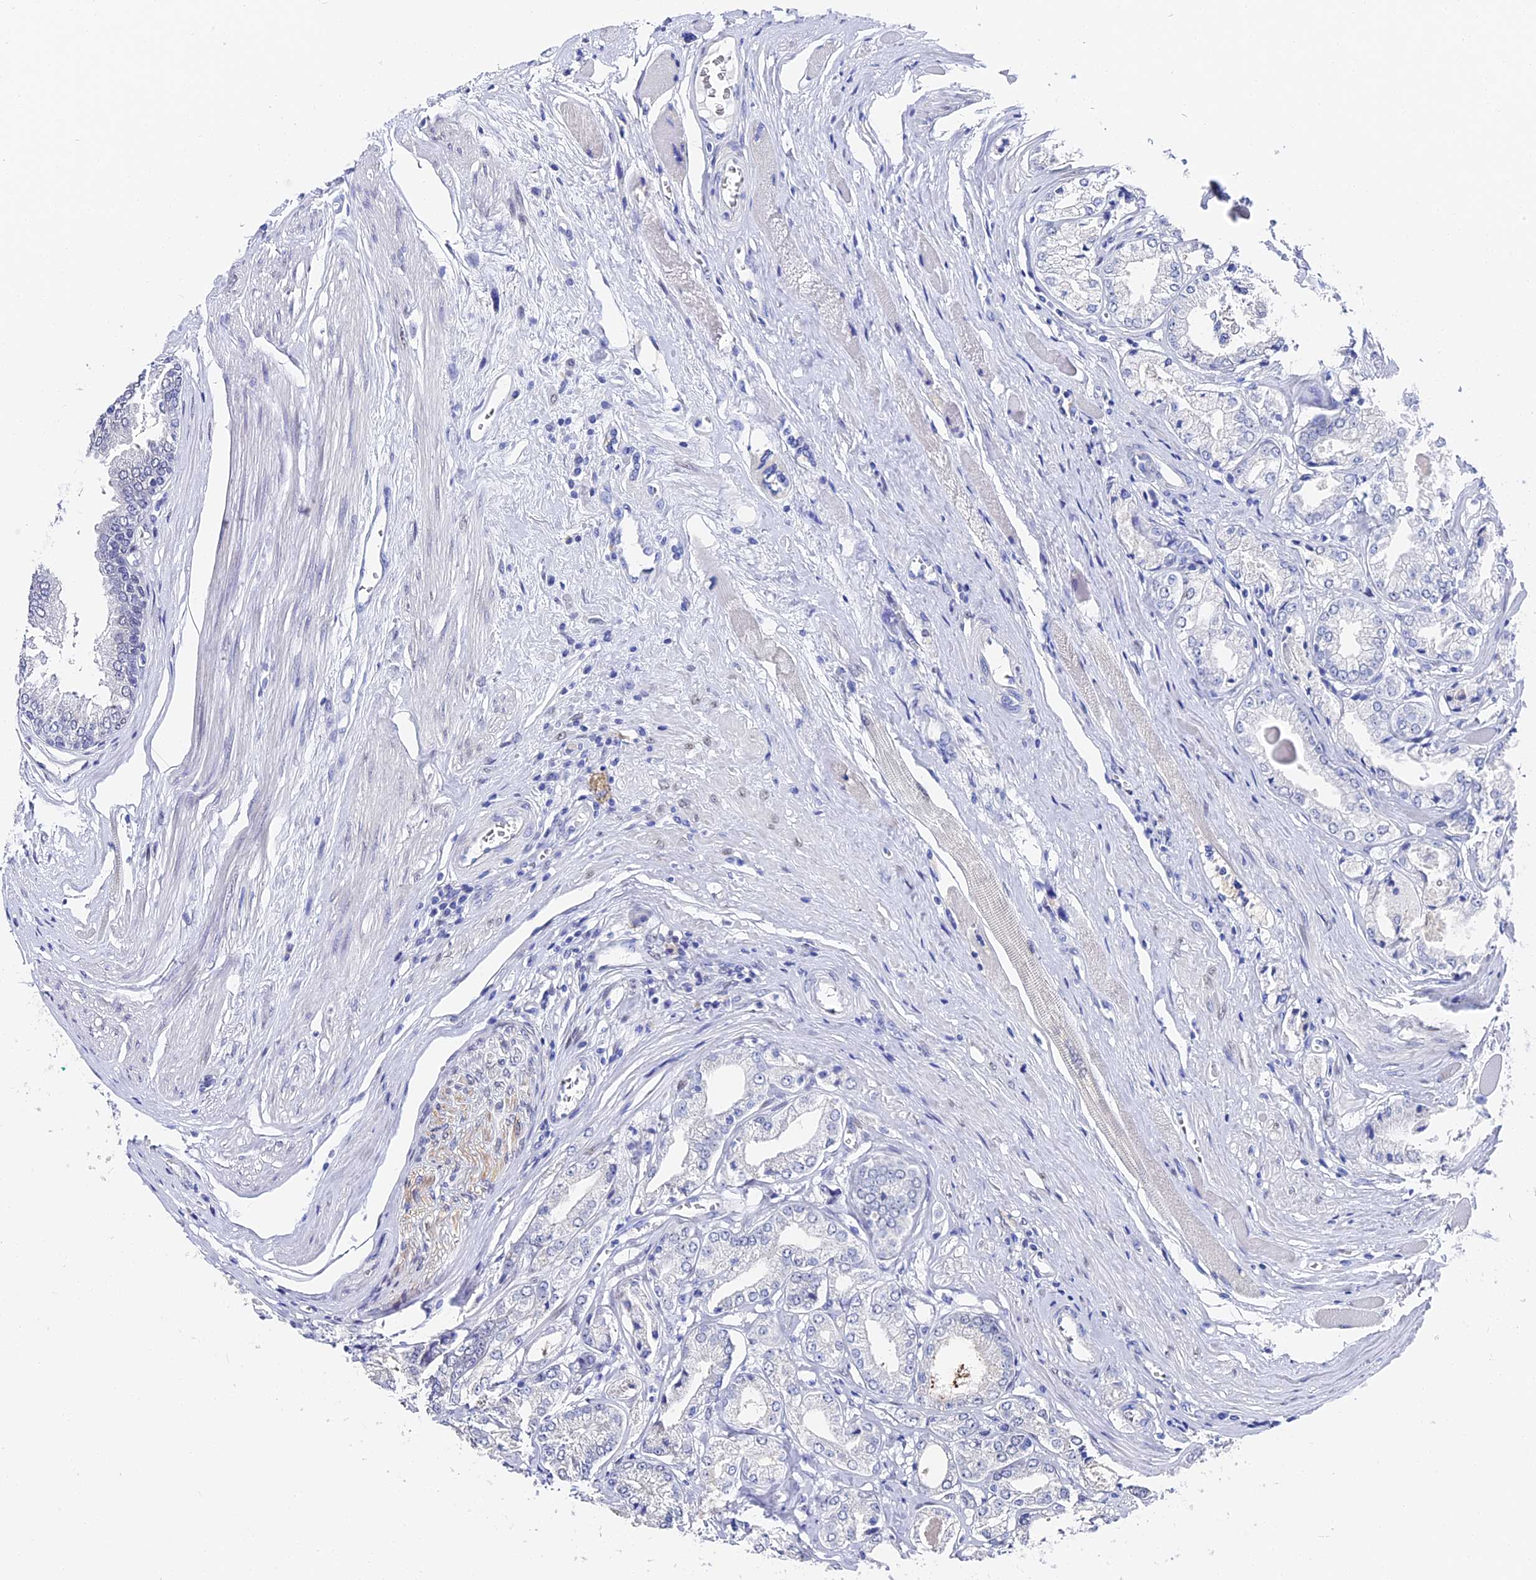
{"staining": {"intensity": "negative", "quantity": "none", "location": "none"}, "tissue": "prostate cancer", "cell_type": "Tumor cells", "image_type": "cancer", "snomed": [{"axis": "morphology", "description": "Adenocarcinoma, Low grade"}, {"axis": "topography", "description": "Prostate"}], "caption": "Tumor cells are negative for protein expression in human adenocarcinoma (low-grade) (prostate).", "gene": "VPS33B", "patient": {"sex": "male", "age": 60}}